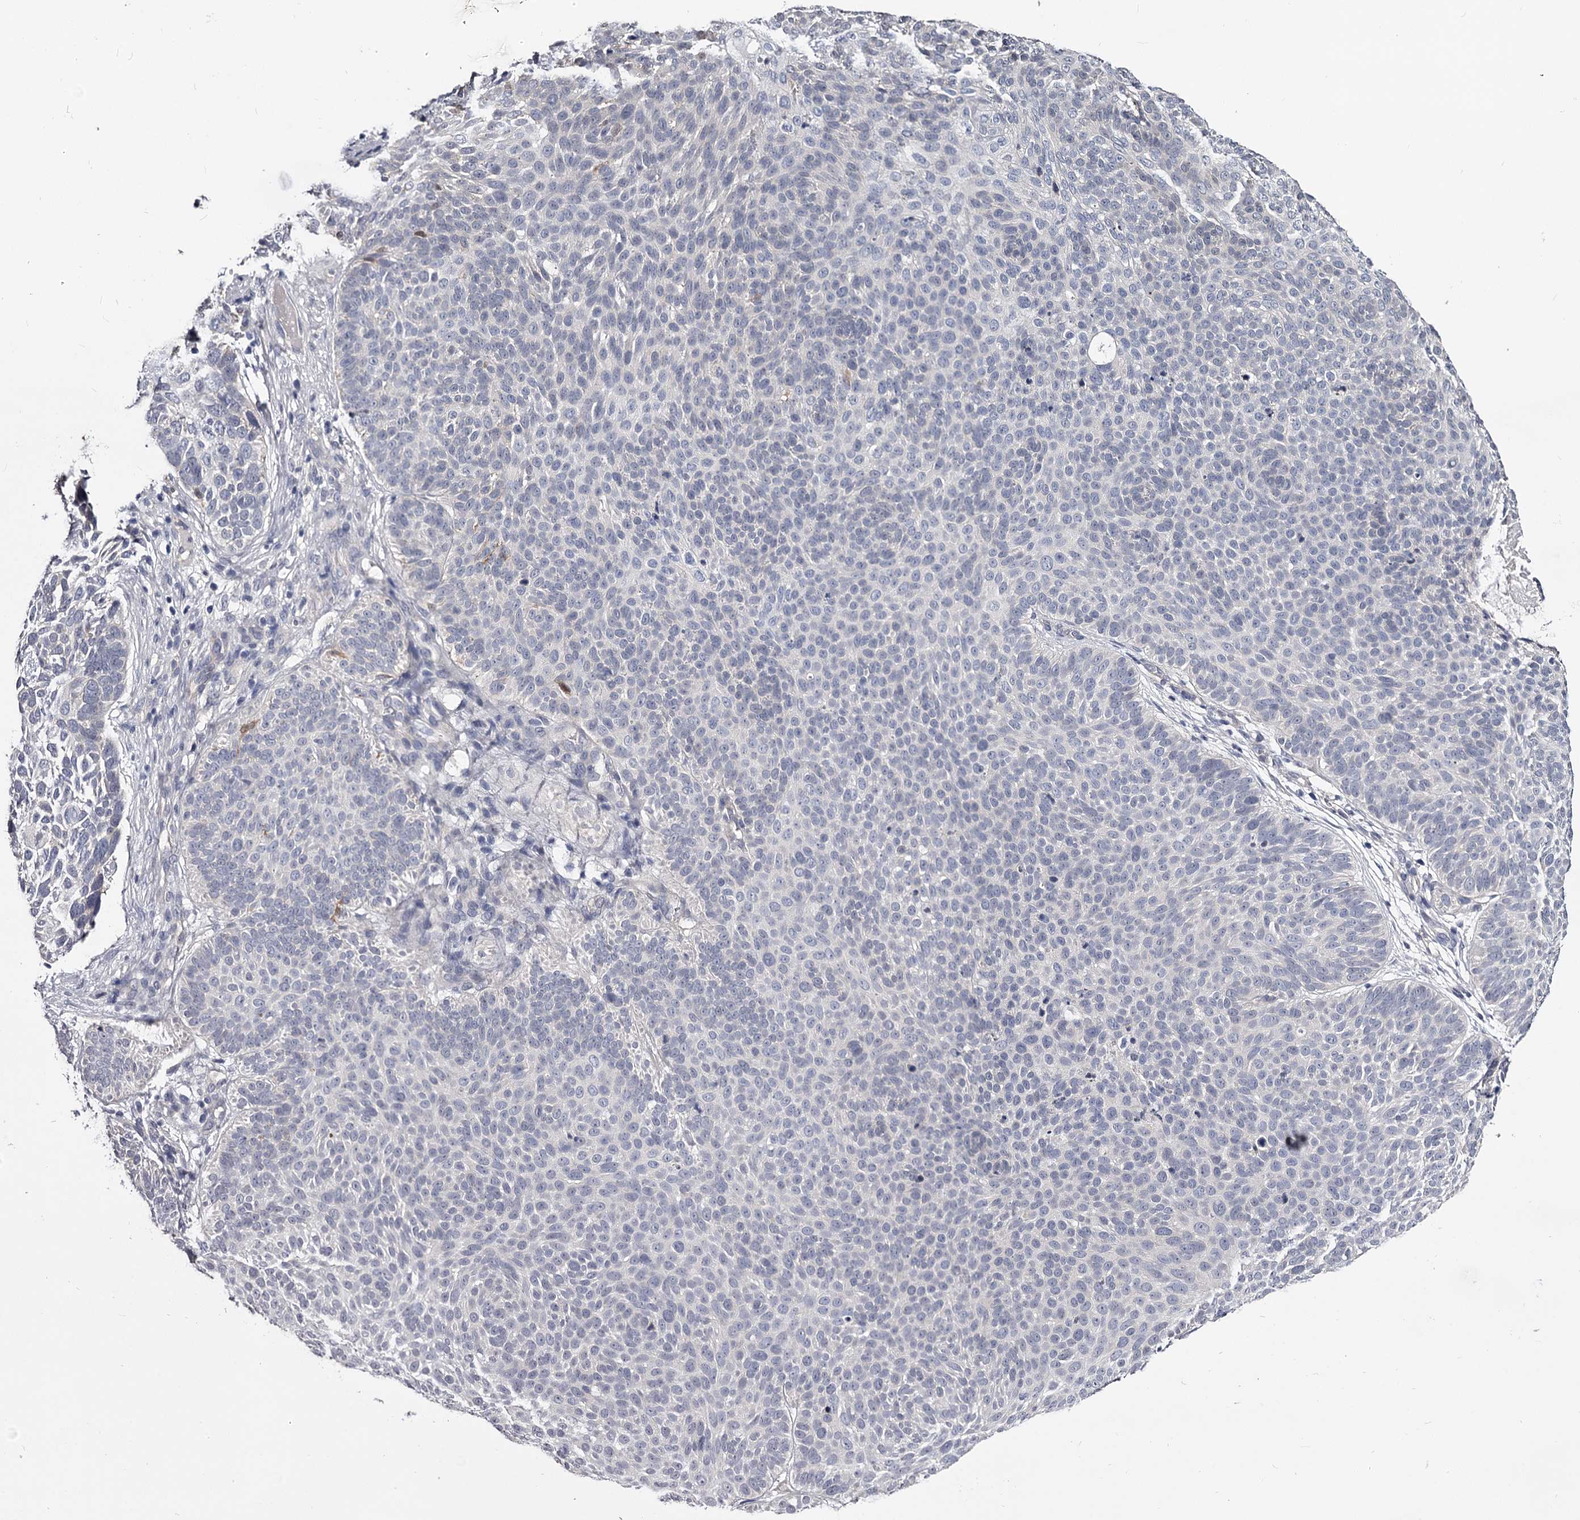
{"staining": {"intensity": "negative", "quantity": "none", "location": "none"}, "tissue": "skin cancer", "cell_type": "Tumor cells", "image_type": "cancer", "snomed": [{"axis": "morphology", "description": "Basal cell carcinoma"}, {"axis": "topography", "description": "Skin"}], "caption": "Tumor cells show no significant expression in basal cell carcinoma (skin).", "gene": "GSTO1", "patient": {"sex": "male", "age": 85}}